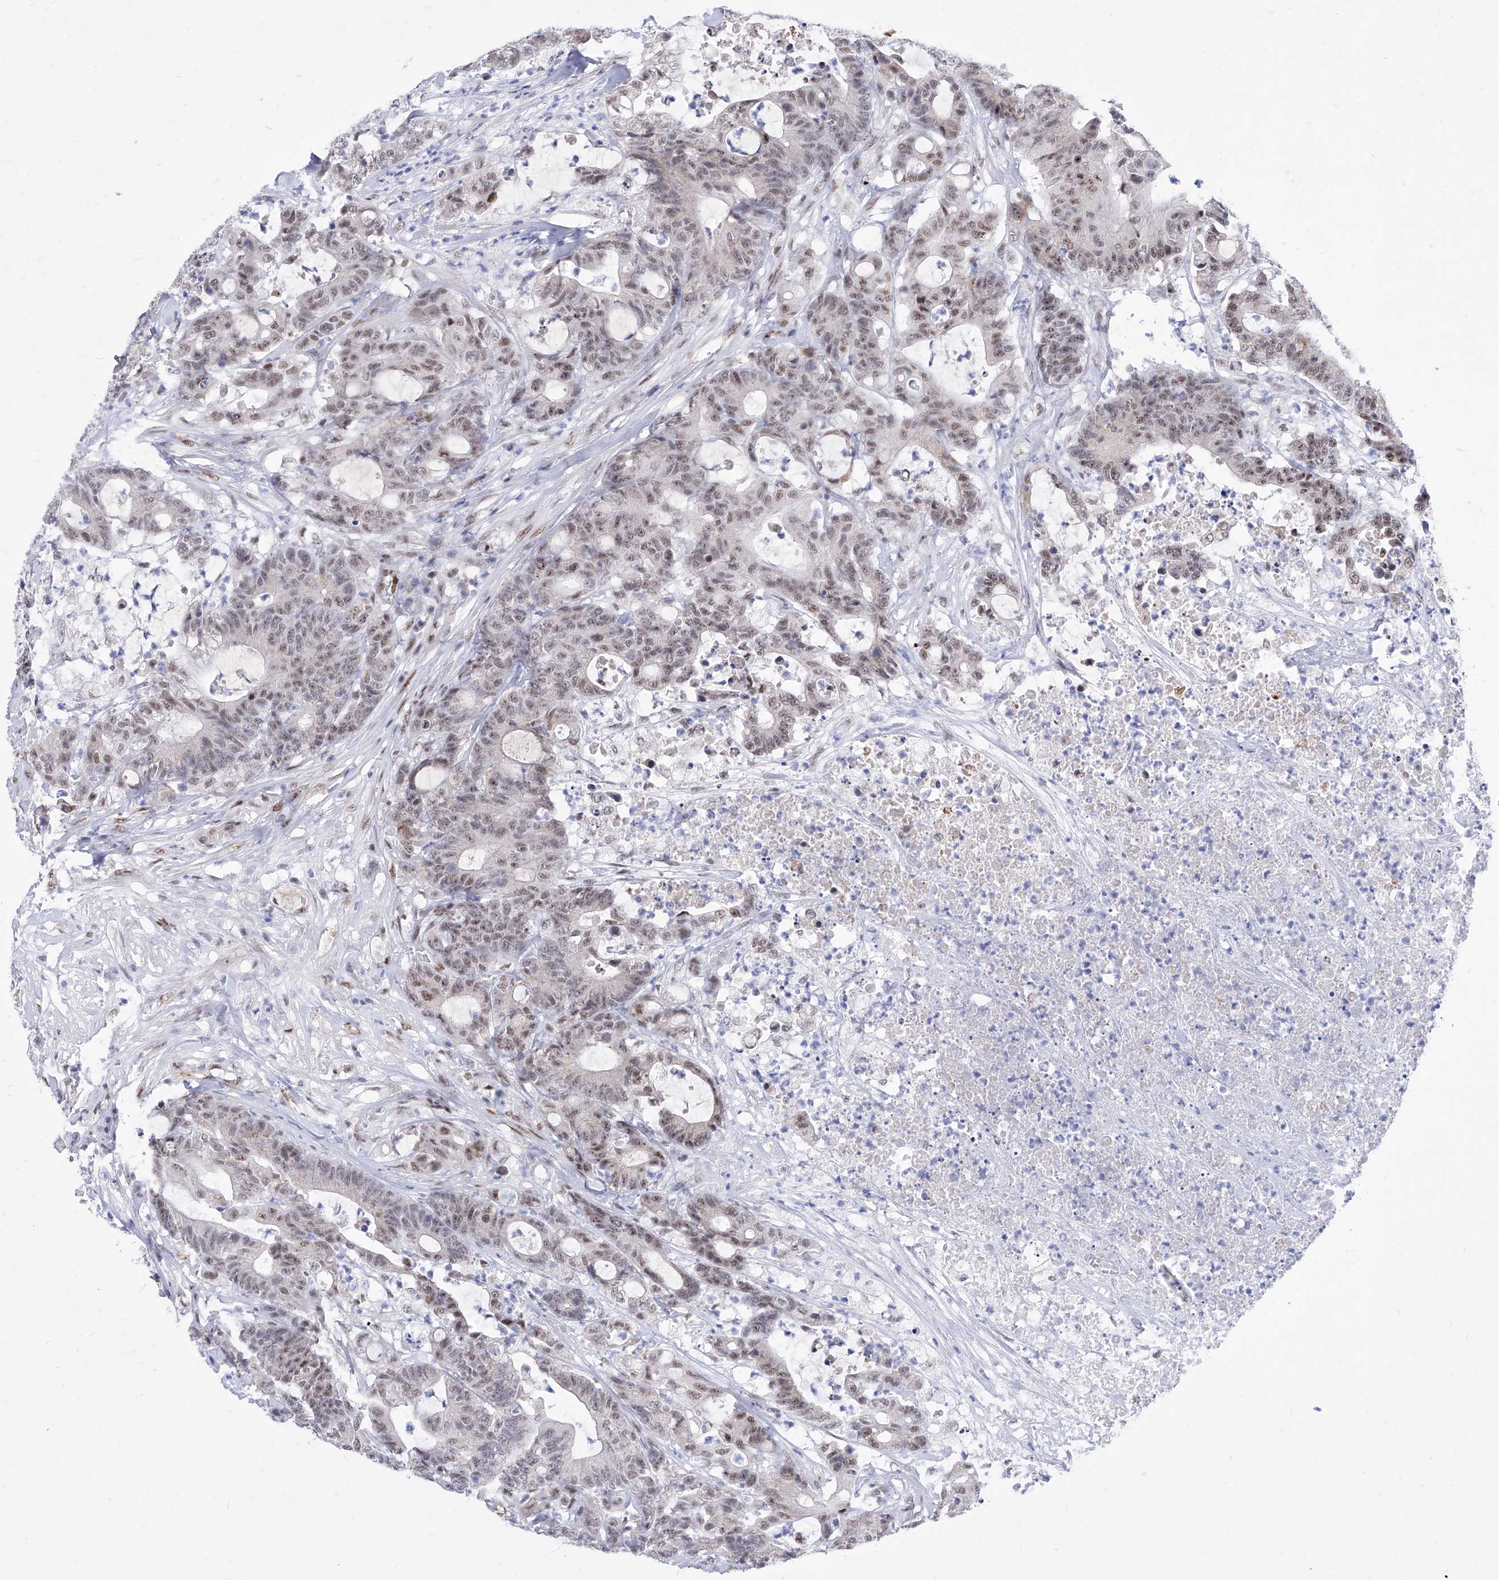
{"staining": {"intensity": "weak", "quantity": ">75%", "location": "nuclear"}, "tissue": "colorectal cancer", "cell_type": "Tumor cells", "image_type": "cancer", "snomed": [{"axis": "morphology", "description": "Adenocarcinoma, NOS"}, {"axis": "topography", "description": "Colon"}], "caption": "Colorectal cancer tissue displays weak nuclear expression in about >75% of tumor cells, visualized by immunohistochemistry.", "gene": "ATN1", "patient": {"sex": "female", "age": 84}}